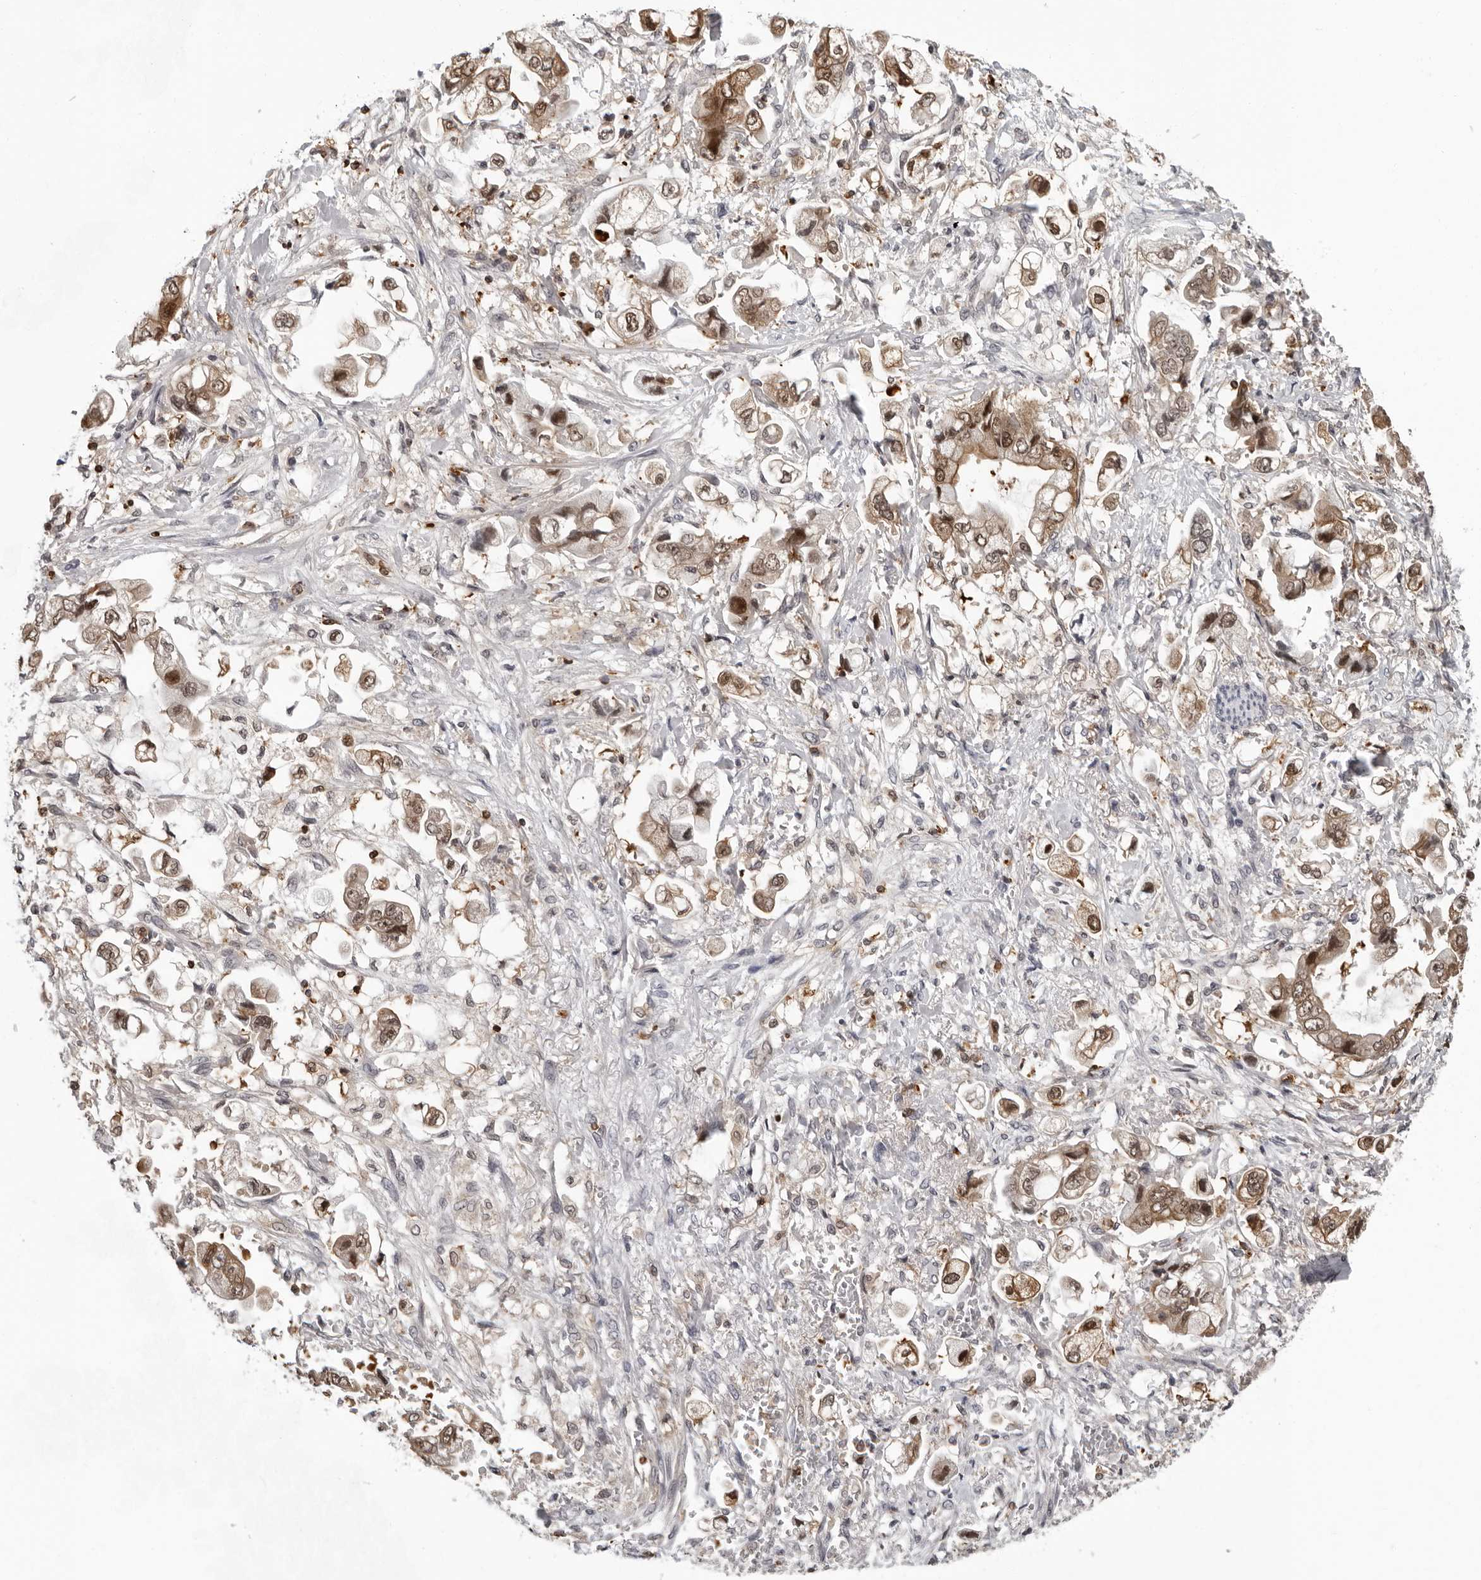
{"staining": {"intensity": "moderate", "quantity": ">75%", "location": "cytoplasmic/membranous,nuclear"}, "tissue": "stomach cancer", "cell_type": "Tumor cells", "image_type": "cancer", "snomed": [{"axis": "morphology", "description": "Adenocarcinoma, NOS"}, {"axis": "topography", "description": "Stomach"}], "caption": "This is an image of IHC staining of adenocarcinoma (stomach), which shows moderate expression in the cytoplasmic/membranous and nuclear of tumor cells.", "gene": "HSPH1", "patient": {"sex": "male", "age": 62}}